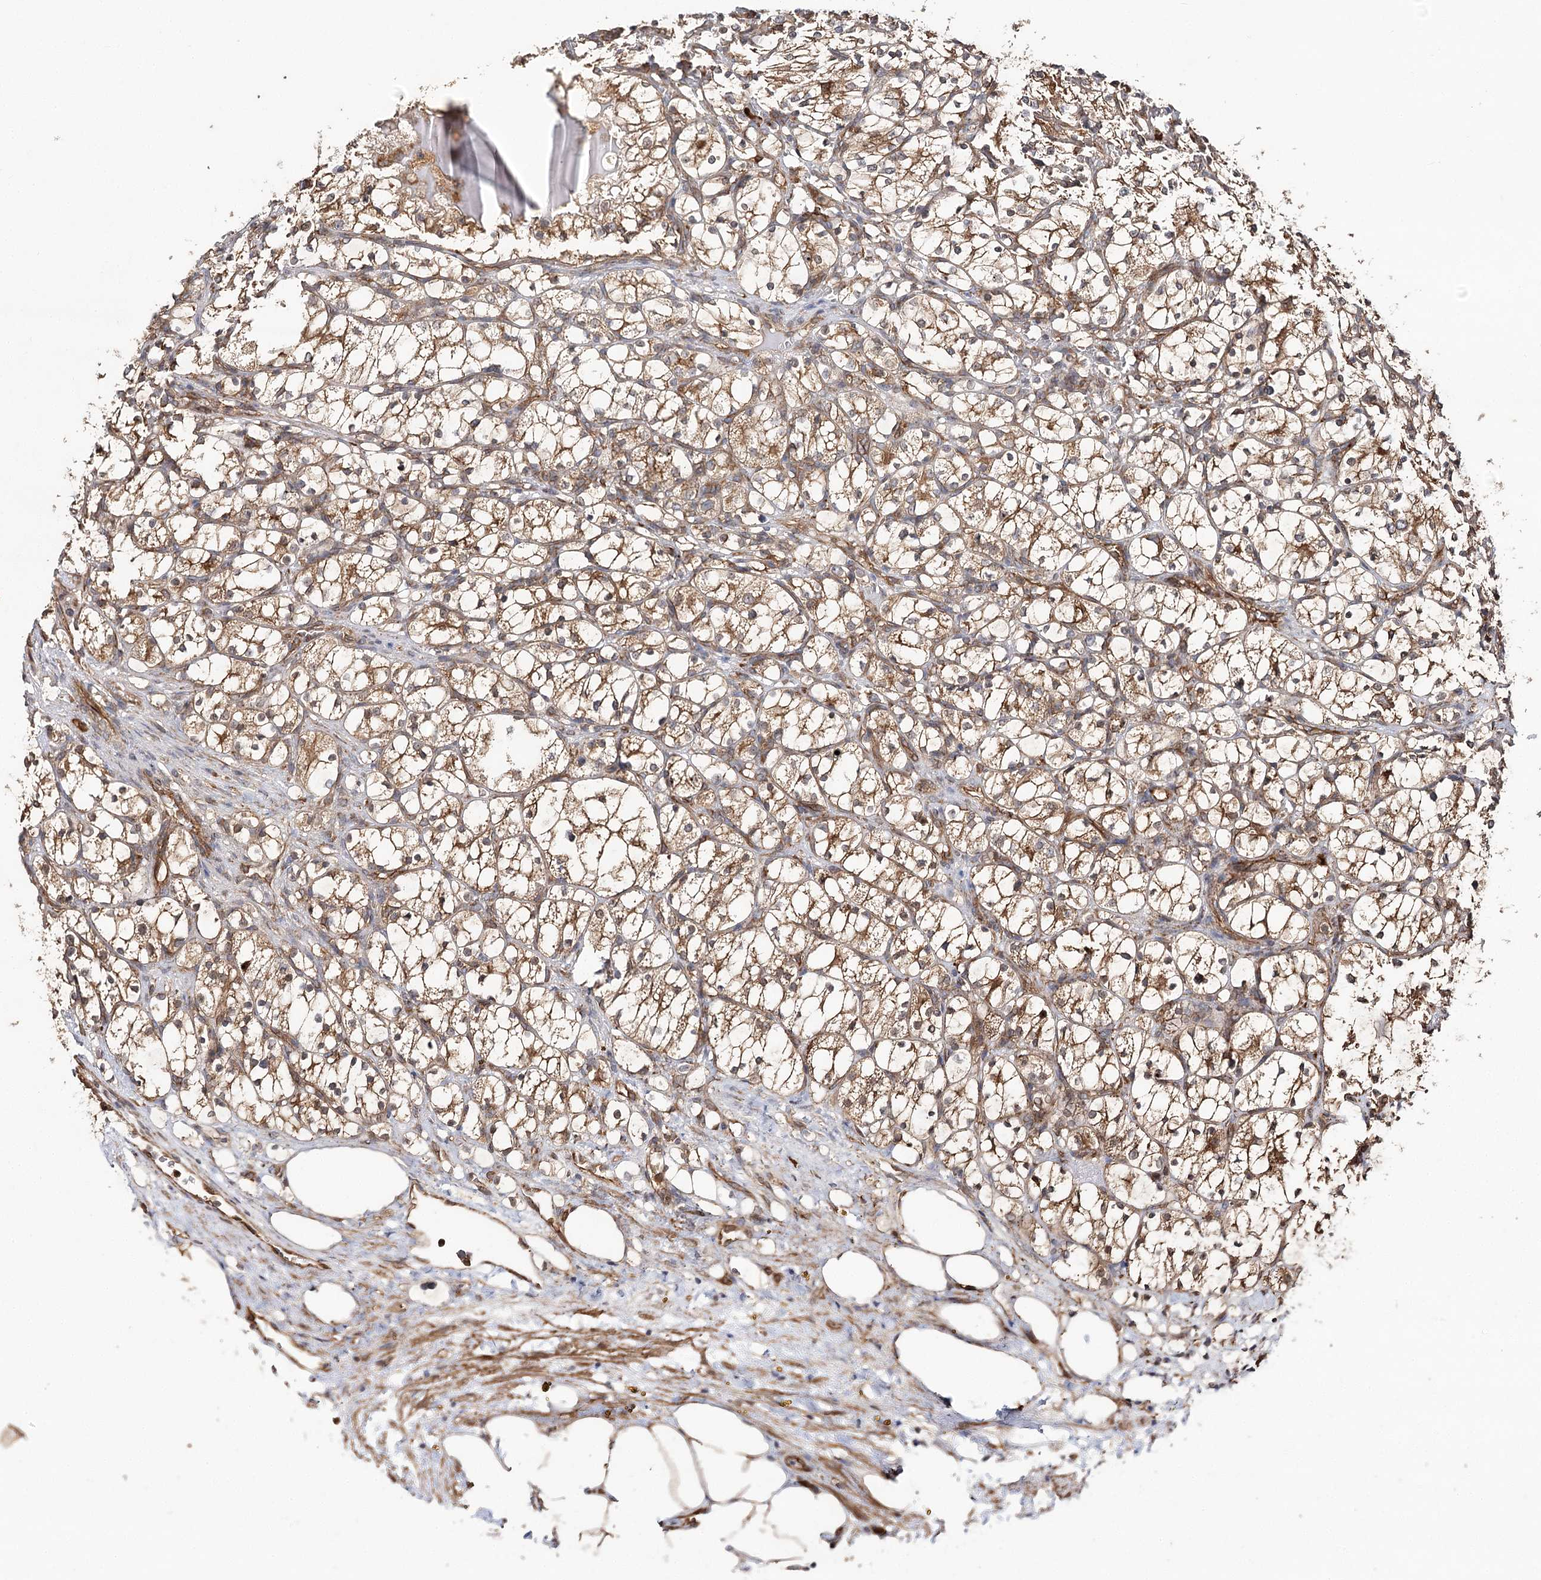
{"staining": {"intensity": "moderate", "quantity": ">75%", "location": "cytoplasmic/membranous"}, "tissue": "renal cancer", "cell_type": "Tumor cells", "image_type": "cancer", "snomed": [{"axis": "morphology", "description": "Adenocarcinoma, NOS"}, {"axis": "topography", "description": "Kidney"}], "caption": "Immunohistochemistry histopathology image of renal adenocarcinoma stained for a protein (brown), which shows medium levels of moderate cytoplasmic/membranous staining in about >75% of tumor cells.", "gene": "DNAJB14", "patient": {"sex": "female", "age": 69}}